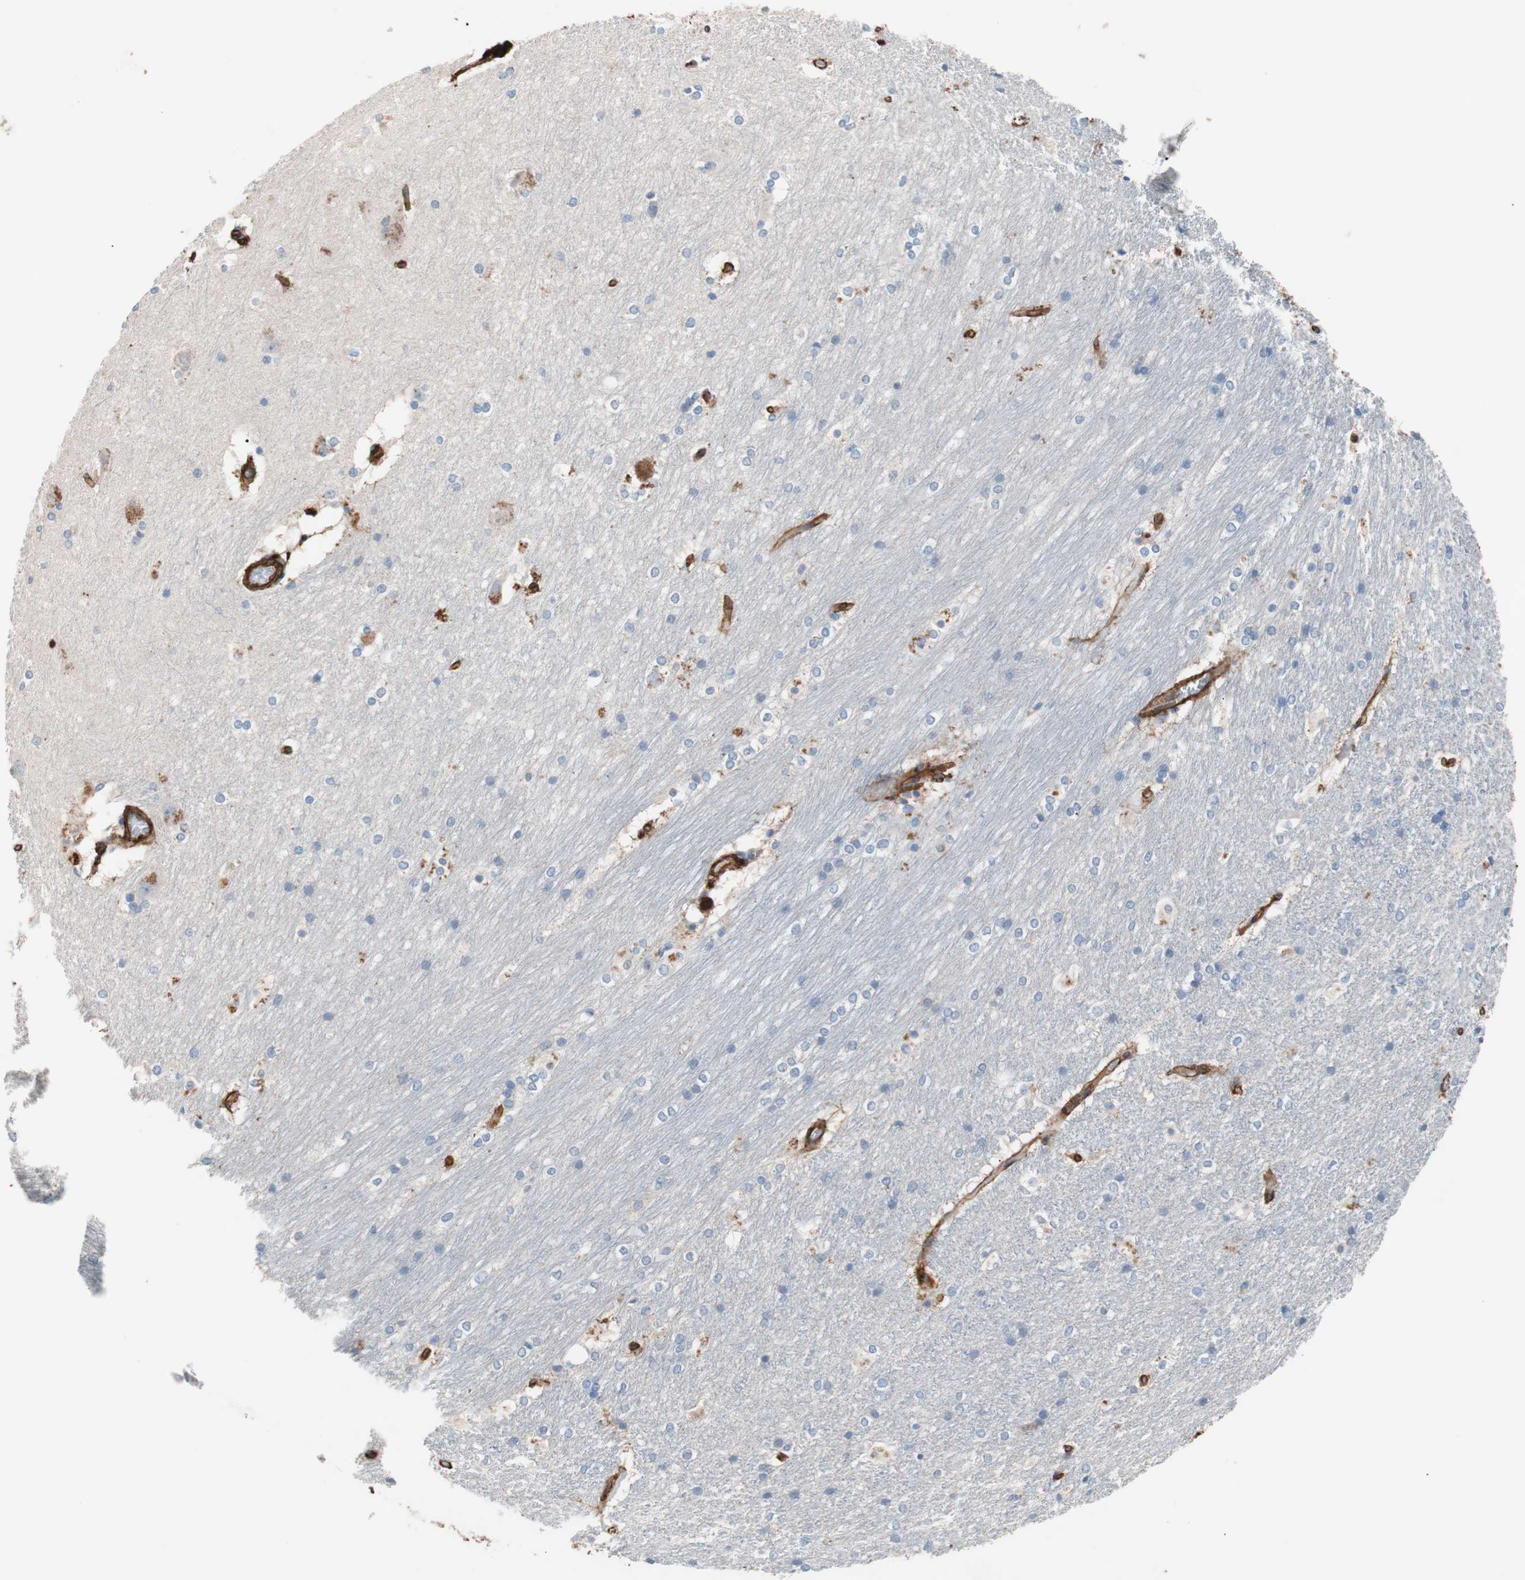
{"staining": {"intensity": "negative", "quantity": "none", "location": "none"}, "tissue": "hippocampus", "cell_type": "Glial cells", "image_type": "normal", "snomed": [{"axis": "morphology", "description": "Normal tissue, NOS"}, {"axis": "topography", "description": "Hippocampus"}], "caption": "DAB (3,3'-diaminobenzidine) immunohistochemical staining of normal hippocampus exhibits no significant staining in glial cells. (DAB (3,3'-diaminobenzidine) immunohistochemistry (IHC), high magnification).", "gene": "SPINT1", "patient": {"sex": "female", "age": 19}}